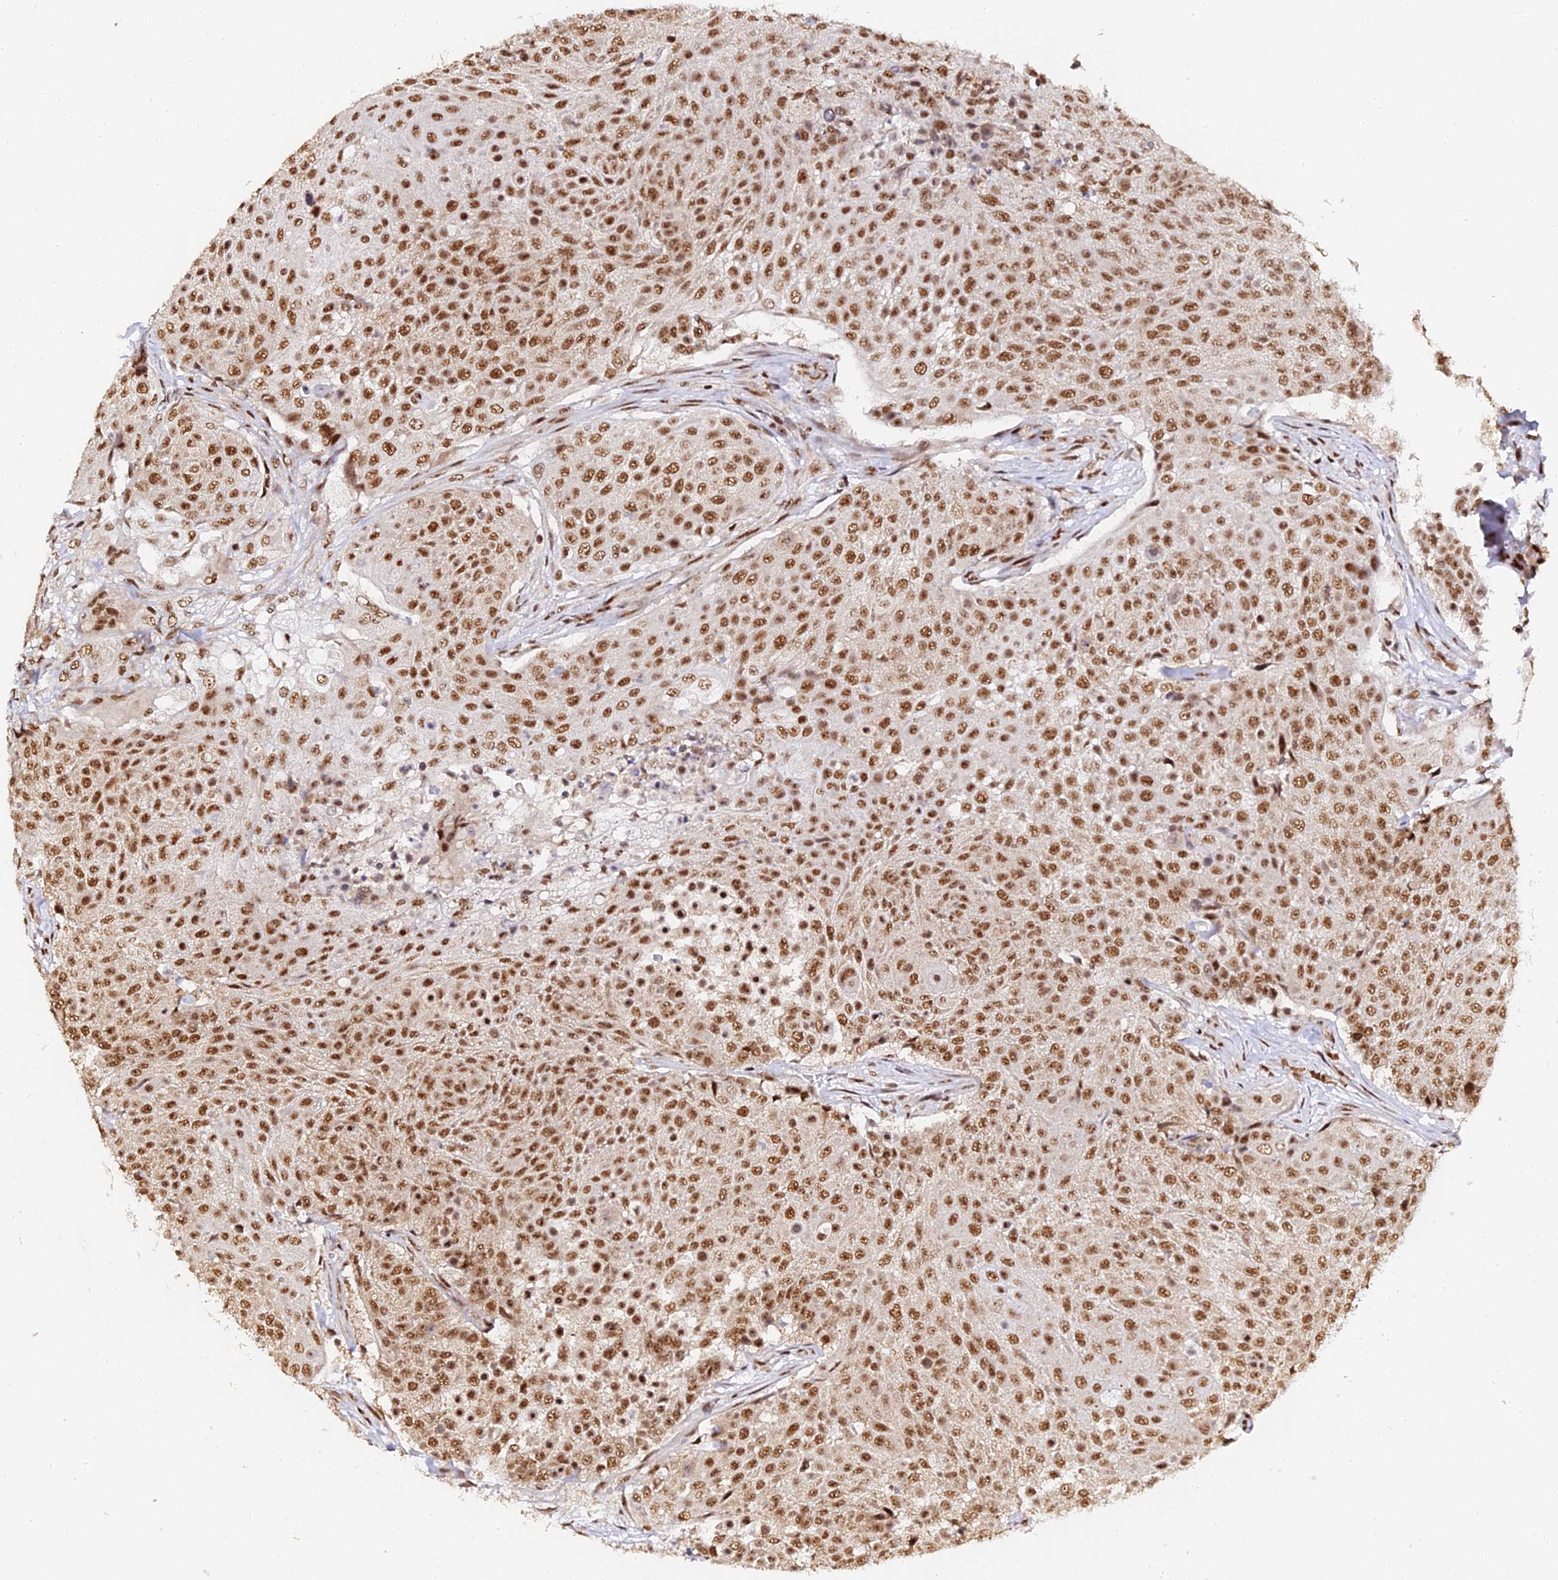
{"staining": {"intensity": "moderate", "quantity": ">75%", "location": "nuclear"}, "tissue": "urothelial cancer", "cell_type": "Tumor cells", "image_type": "cancer", "snomed": [{"axis": "morphology", "description": "Urothelial carcinoma, High grade"}, {"axis": "topography", "description": "Urinary bladder"}], "caption": "The histopathology image displays a brown stain indicating the presence of a protein in the nuclear of tumor cells in urothelial cancer. The staining was performed using DAB, with brown indicating positive protein expression. Nuclei are stained blue with hematoxylin.", "gene": "MCRS1", "patient": {"sex": "female", "age": 63}}